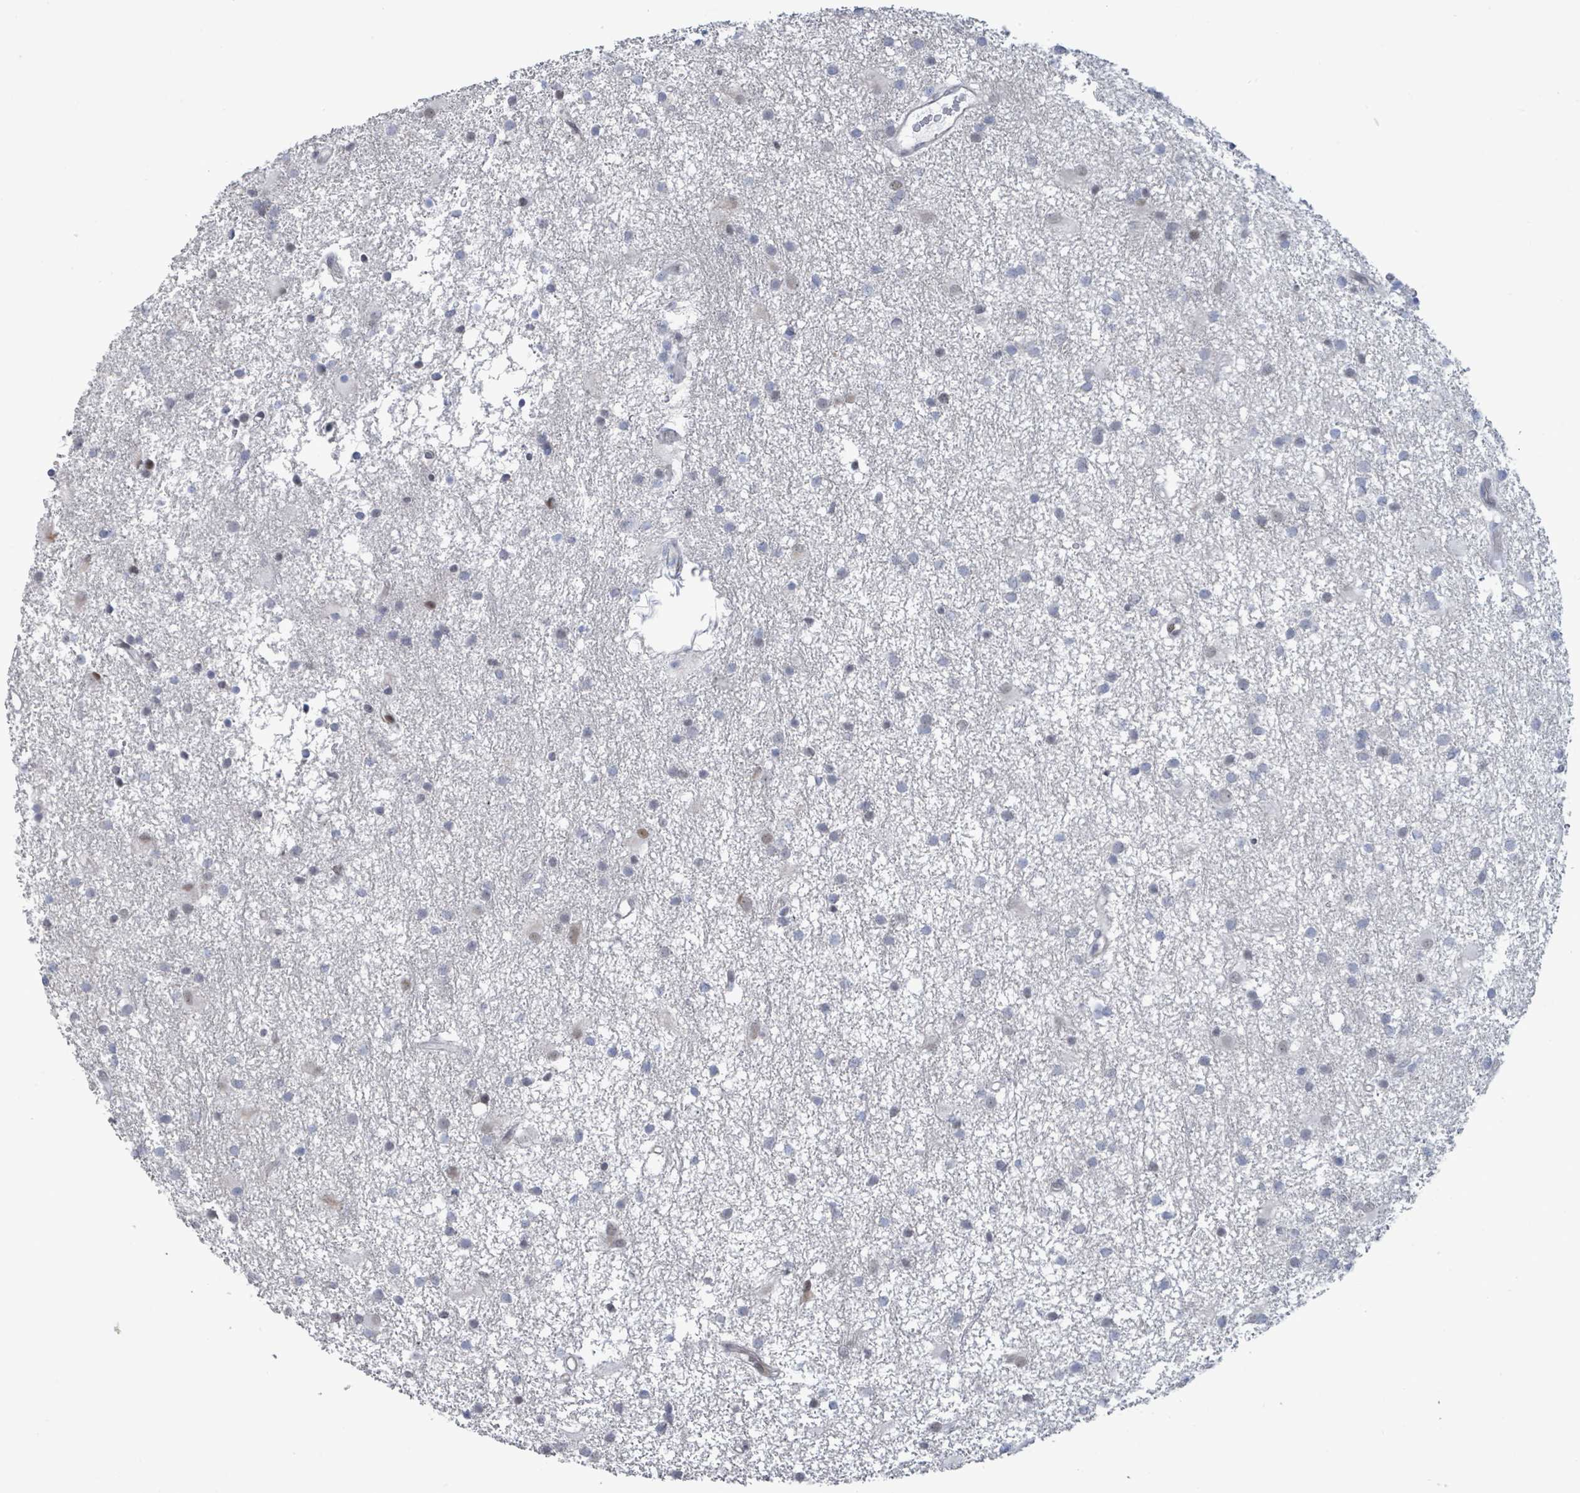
{"staining": {"intensity": "negative", "quantity": "none", "location": "none"}, "tissue": "glioma", "cell_type": "Tumor cells", "image_type": "cancer", "snomed": [{"axis": "morphology", "description": "Glioma, malignant, High grade"}, {"axis": "topography", "description": "Brain"}], "caption": "High power microscopy image of an immunohistochemistry (IHC) image of glioma, revealing no significant staining in tumor cells.", "gene": "DMRTC1B", "patient": {"sex": "male", "age": 77}}